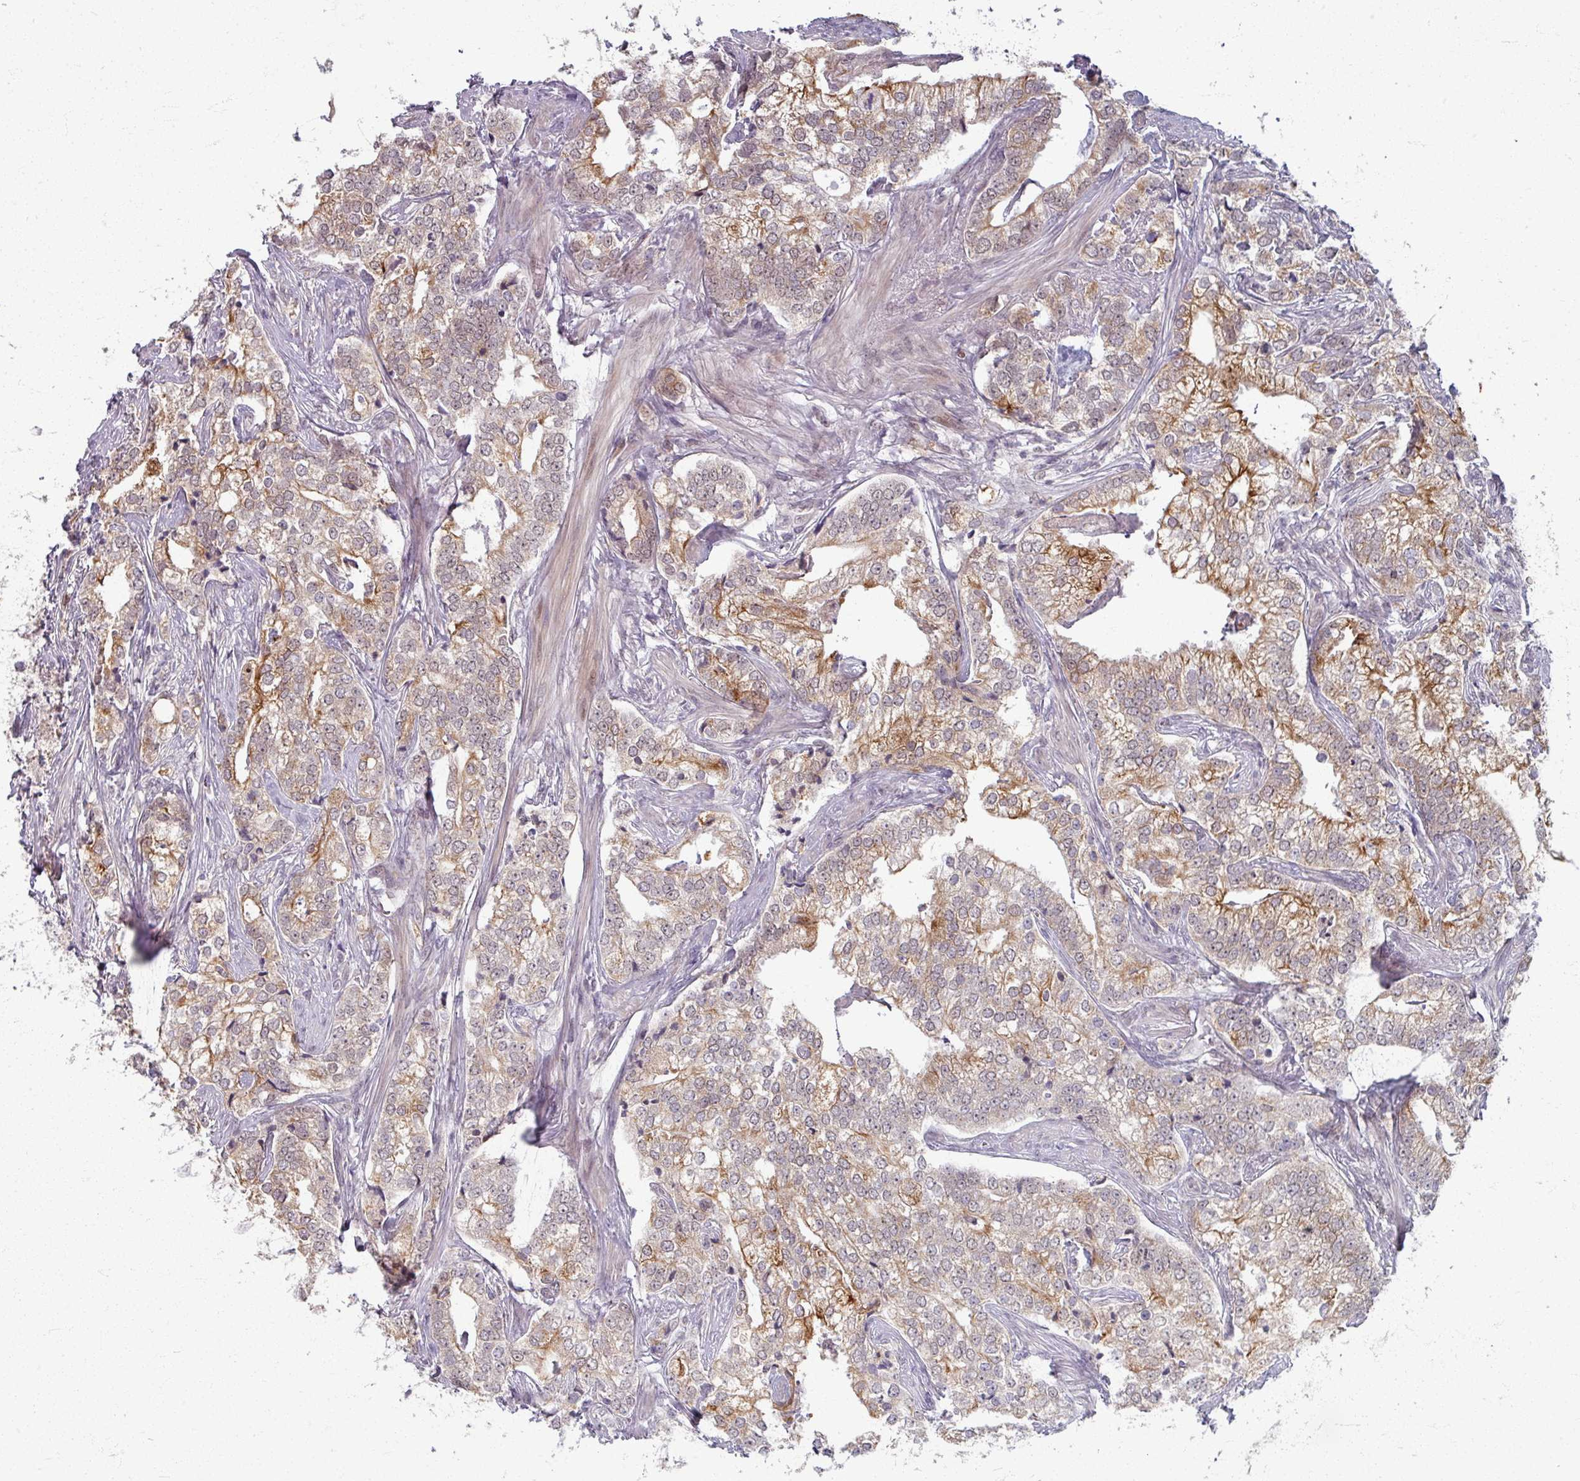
{"staining": {"intensity": "moderate", "quantity": "<25%", "location": "cytoplasmic/membranous"}, "tissue": "prostate cancer", "cell_type": "Tumor cells", "image_type": "cancer", "snomed": [{"axis": "morphology", "description": "Adenocarcinoma, High grade"}, {"axis": "topography", "description": "Prostate"}], "caption": "Tumor cells show low levels of moderate cytoplasmic/membranous expression in about <25% of cells in prostate cancer (adenocarcinoma (high-grade)). The staining was performed using DAB (3,3'-diaminobenzidine), with brown indicating positive protein expression. Nuclei are stained blue with hematoxylin.", "gene": "KLC3", "patient": {"sex": "male", "age": 69}}